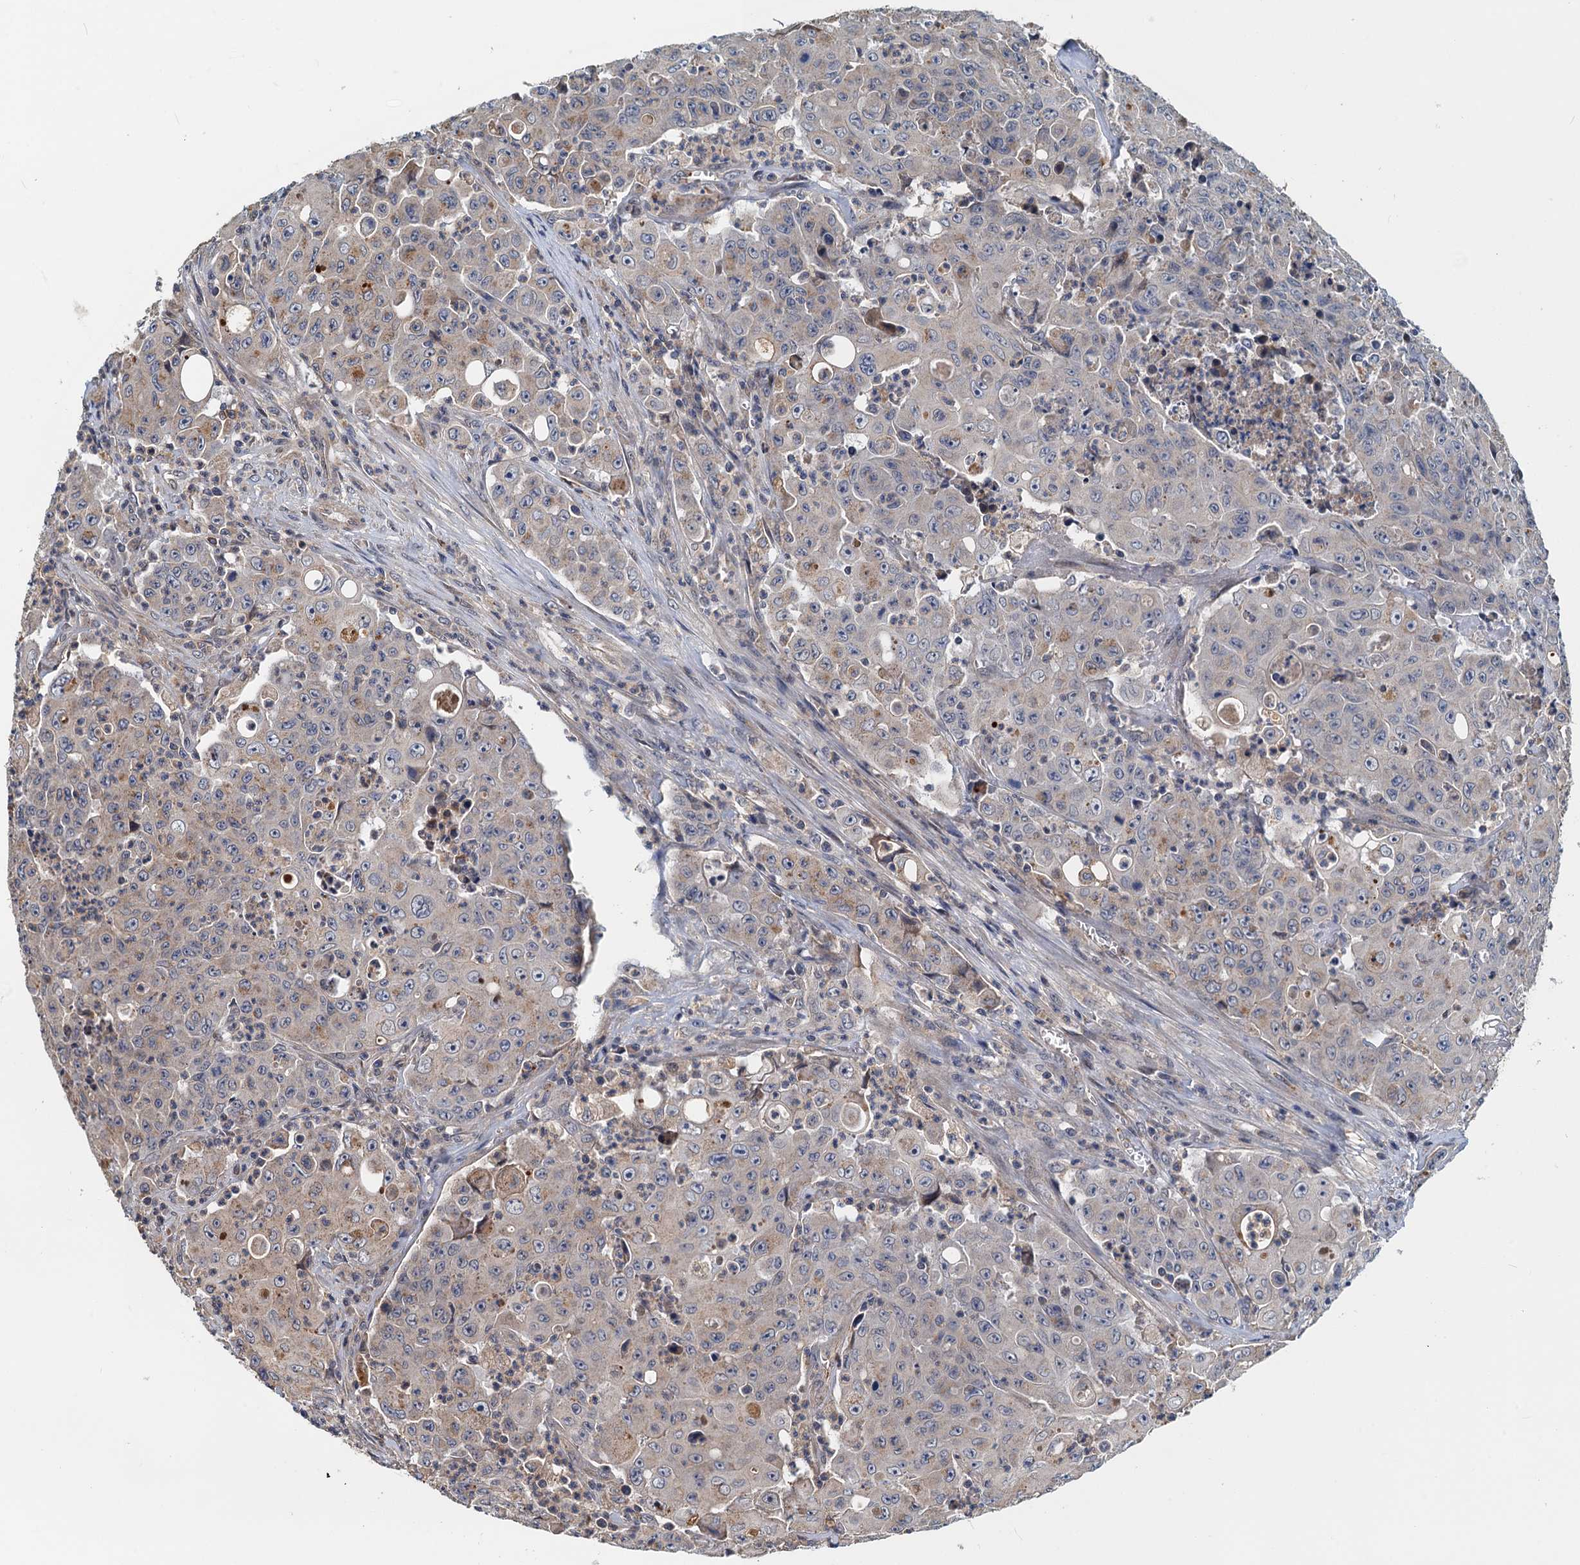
{"staining": {"intensity": "weak", "quantity": "<25%", "location": "cytoplasmic/membranous"}, "tissue": "colorectal cancer", "cell_type": "Tumor cells", "image_type": "cancer", "snomed": [{"axis": "morphology", "description": "Adenocarcinoma, NOS"}, {"axis": "topography", "description": "Colon"}], "caption": "A high-resolution histopathology image shows IHC staining of adenocarcinoma (colorectal), which demonstrates no significant positivity in tumor cells.", "gene": "ZNF606", "patient": {"sex": "male", "age": 51}}